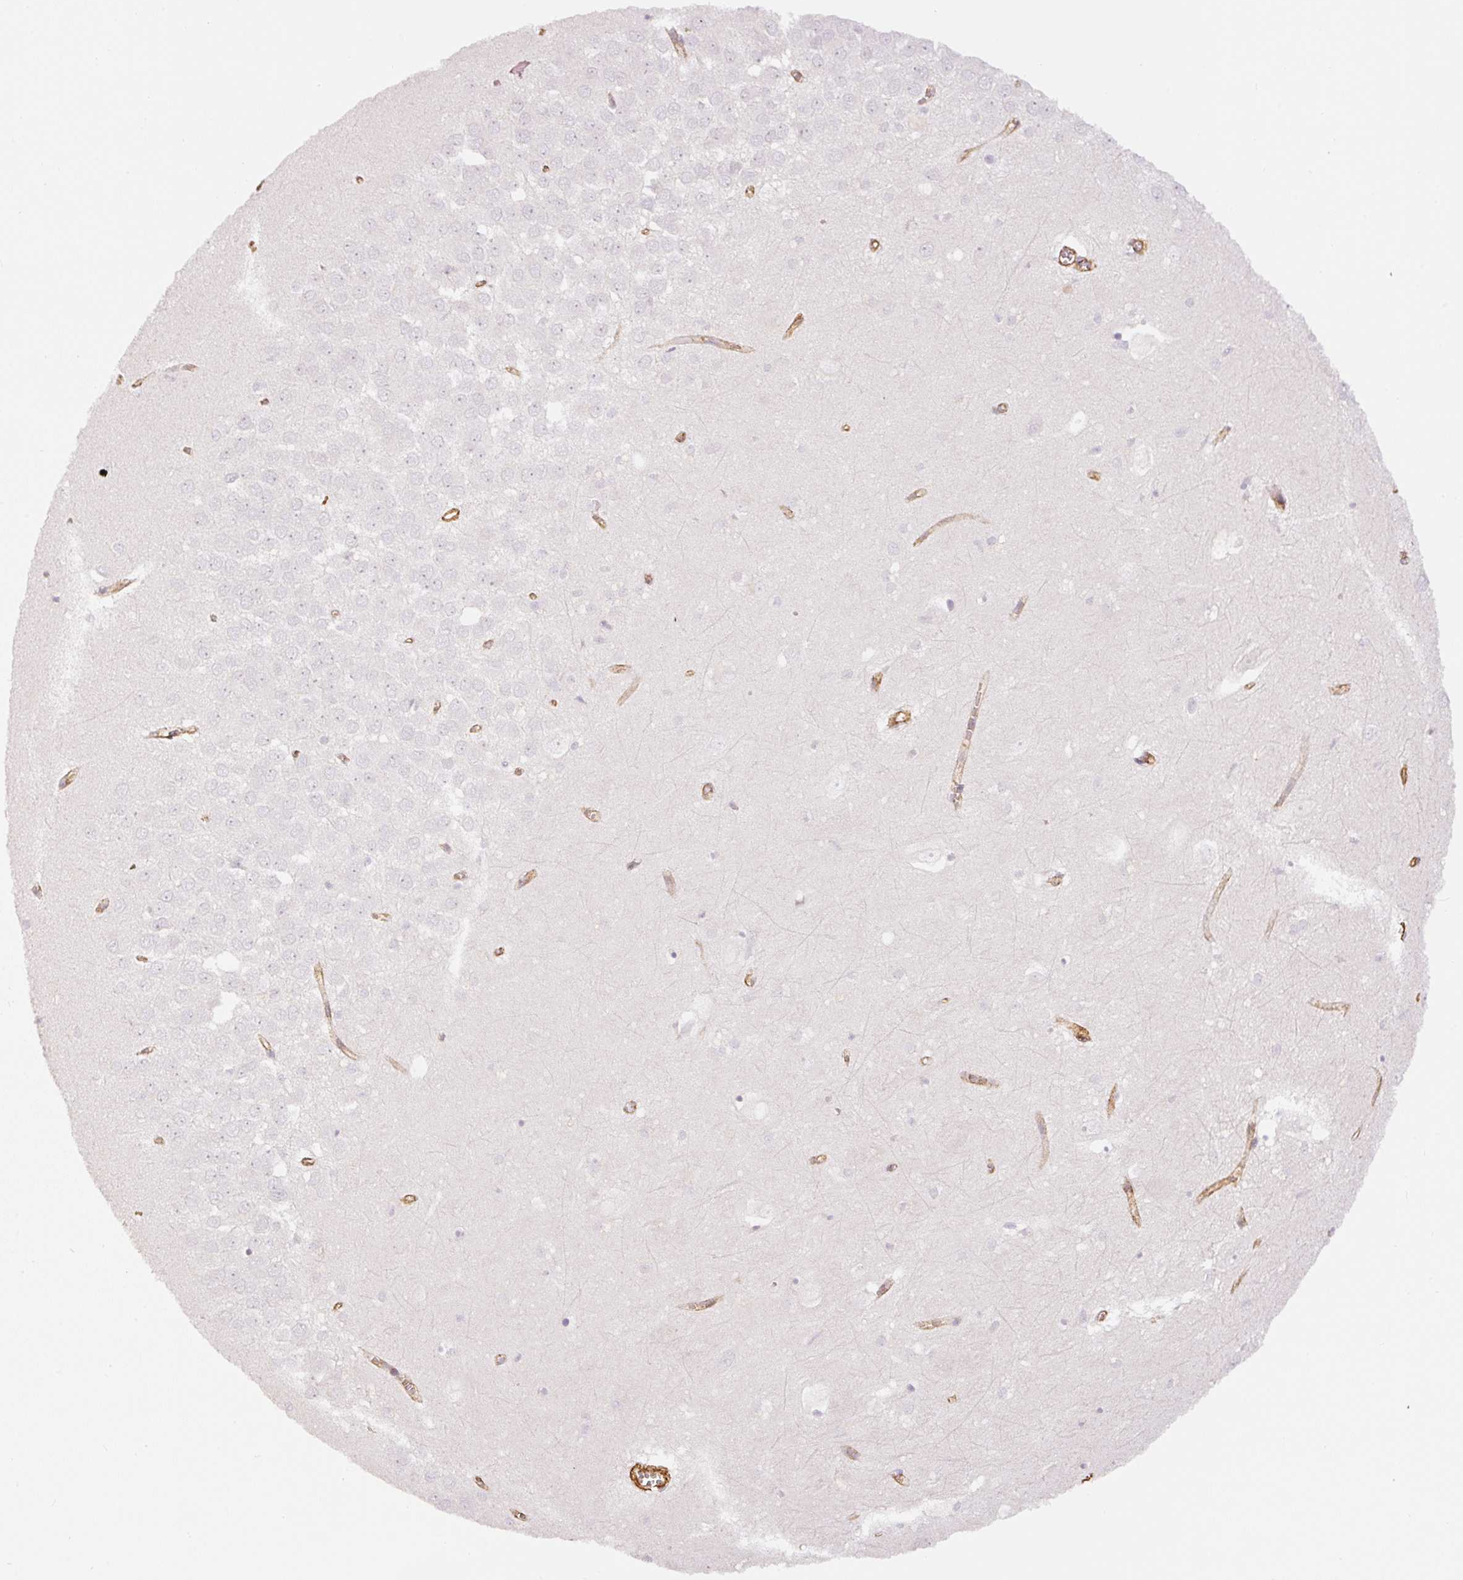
{"staining": {"intensity": "negative", "quantity": "none", "location": "none"}, "tissue": "hippocampus", "cell_type": "Glial cells", "image_type": "normal", "snomed": [{"axis": "morphology", "description": "Normal tissue, NOS"}, {"axis": "topography", "description": "Hippocampus"}], "caption": "The immunohistochemistry (IHC) image has no significant positivity in glial cells of hippocampus.", "gene": "MYL12A", "patient": {"sex": "female", "age": 64}}